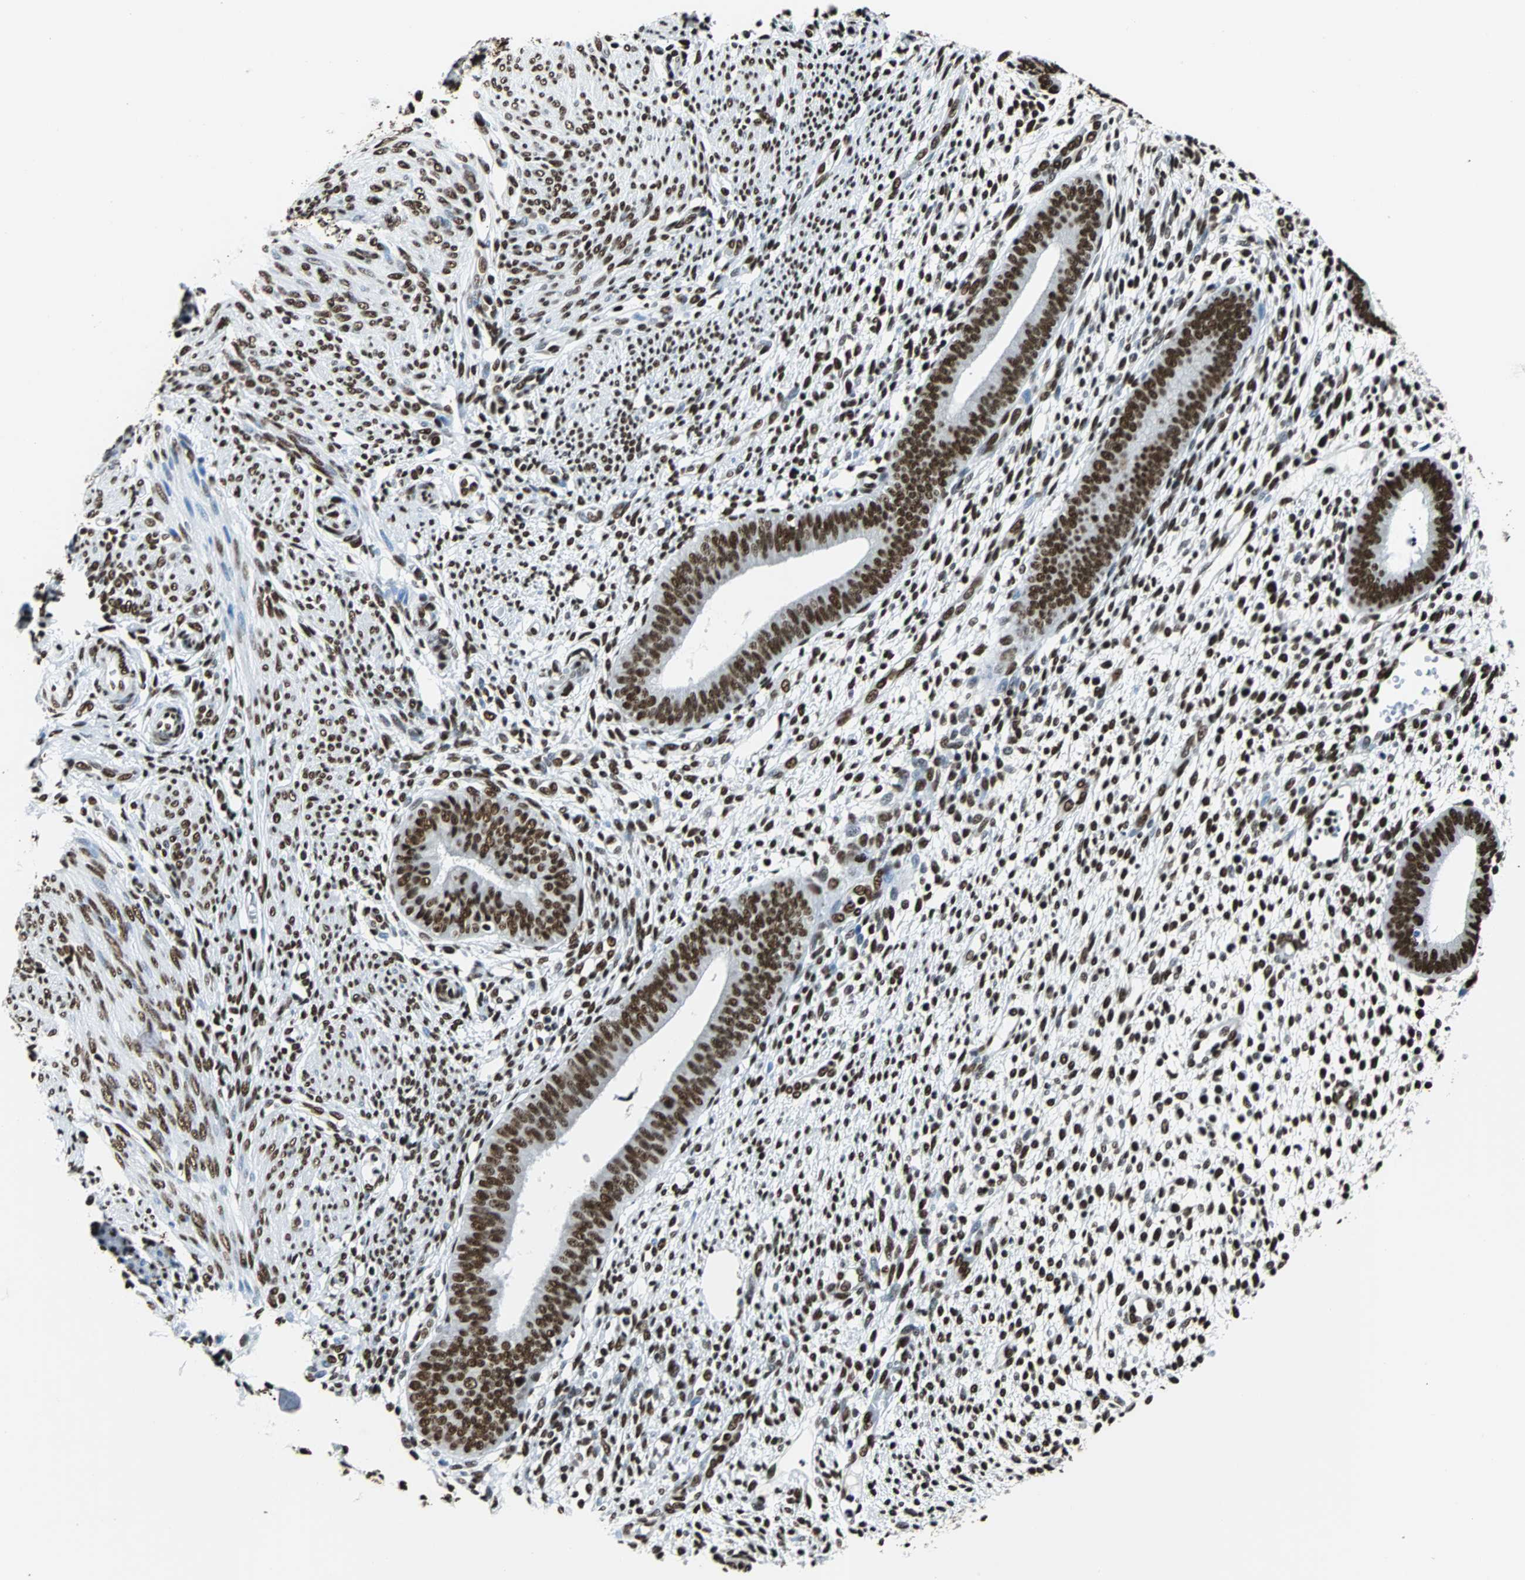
{"staining": {"intensity": "strong", "quantity": "25%-75%", "location": "nuclear"}, "tissue": "endometrium", "cell_type": "Cells in endometrial stroma", "image_type": "normal", "snomed": [{"axis": "morphology", "description": "Normal tissue, NOS"}, {"axis": "topography", "description": "Endometrium"}], "caption": "Human endometrium stained with a protein marker exhibits strong staining in cells in endometrial stroma.", "gene": "FUBP1", "patient": {"sex": "female", "age": 35}}